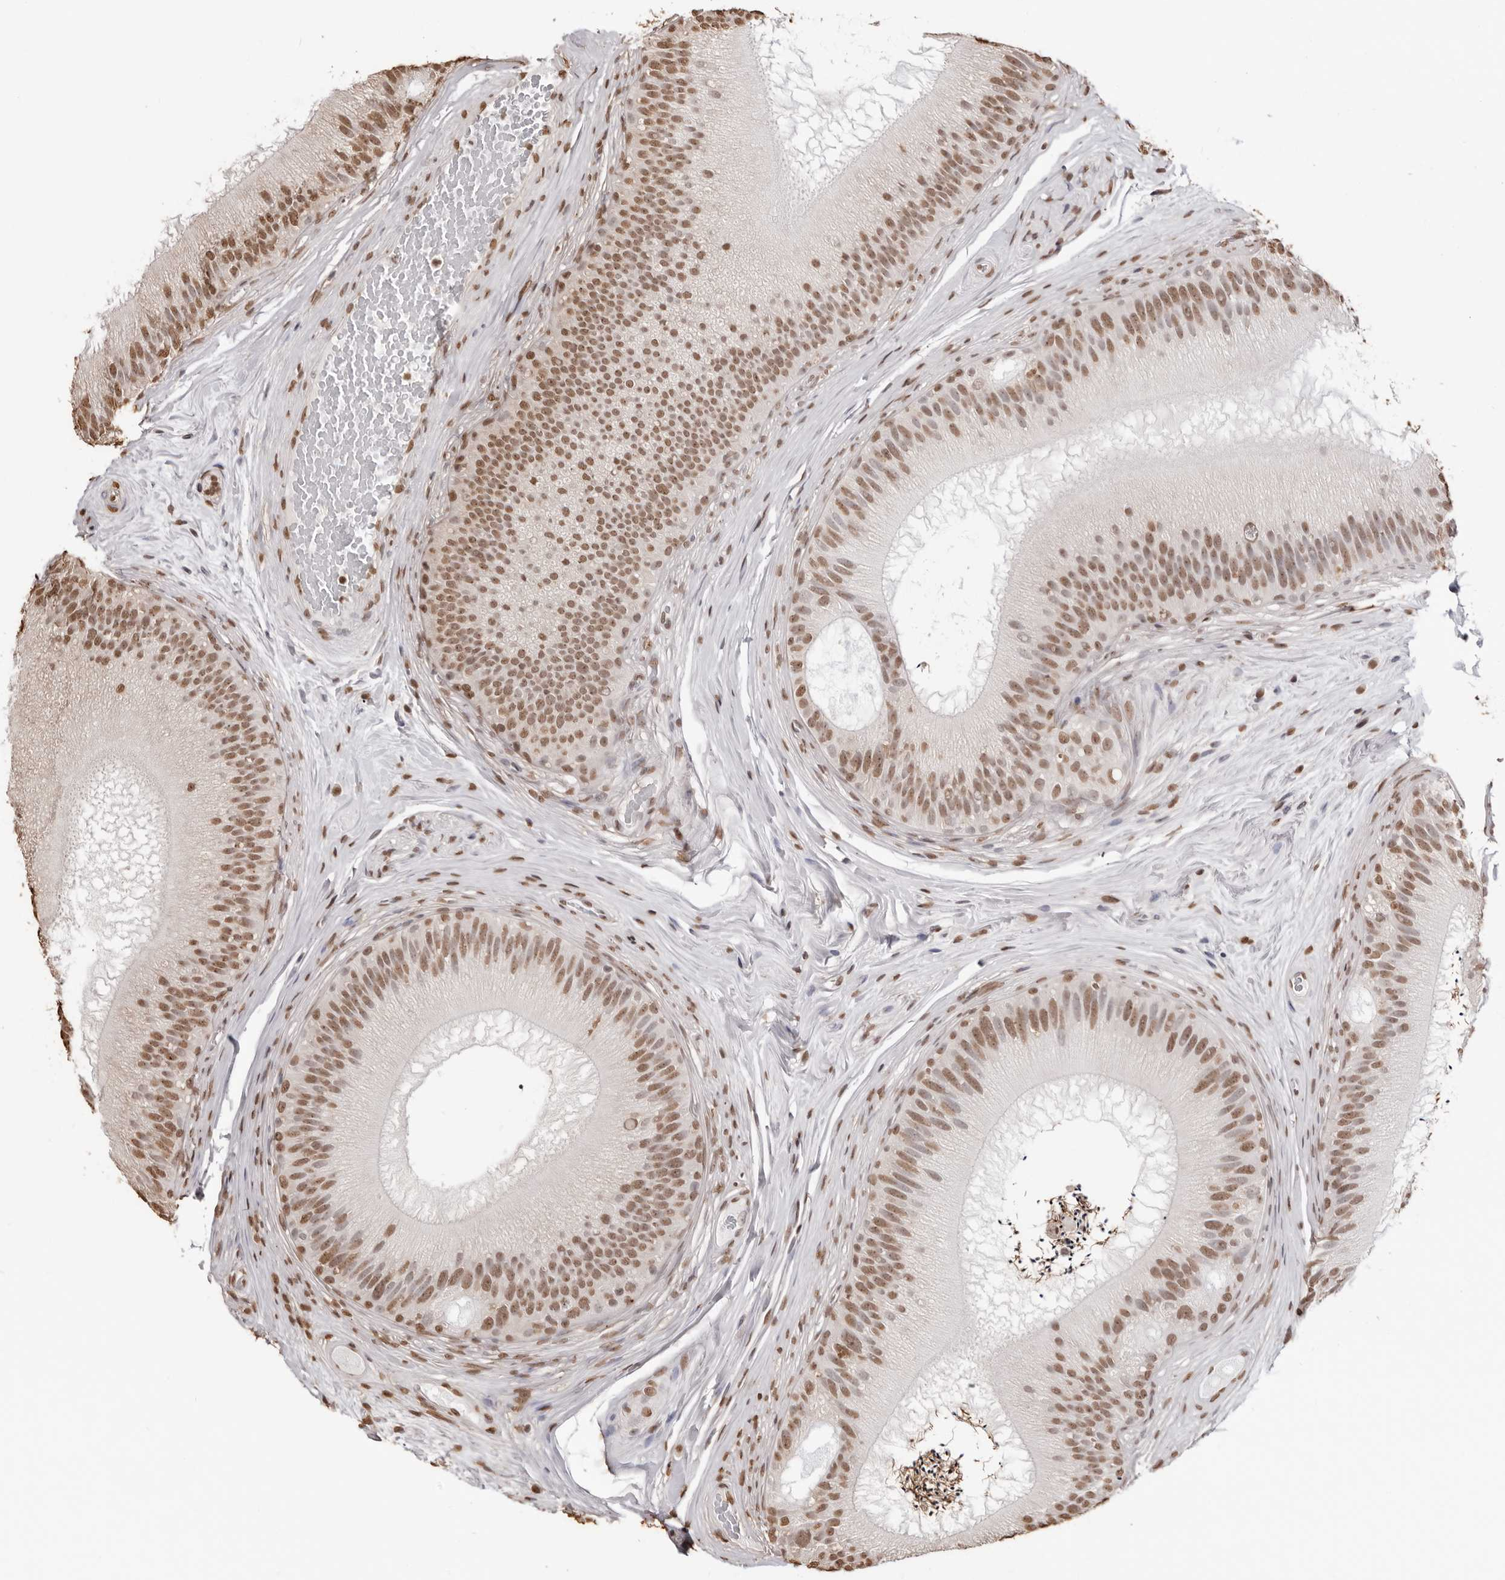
{"staining": {"intensity": "moderate", "quantity": ">75%", "location": "nuclear"}, "tissue": "epididymis", "cell_type": "Glandular cells", "image_type": "normal", "snomed": [{"axis": "morphology", "description": "Normal tissue, NOS"}, {"axis": "topography", "description": "Epididymis"}], "caption": "IHC micrograph of normal human epididymis stained for a protein (brown), which shows medium levels of moderate nuclear expression in about >75% of glandular cells.", "gene": "OLIG3", "patient": {"sex": "male", "age": 45}}